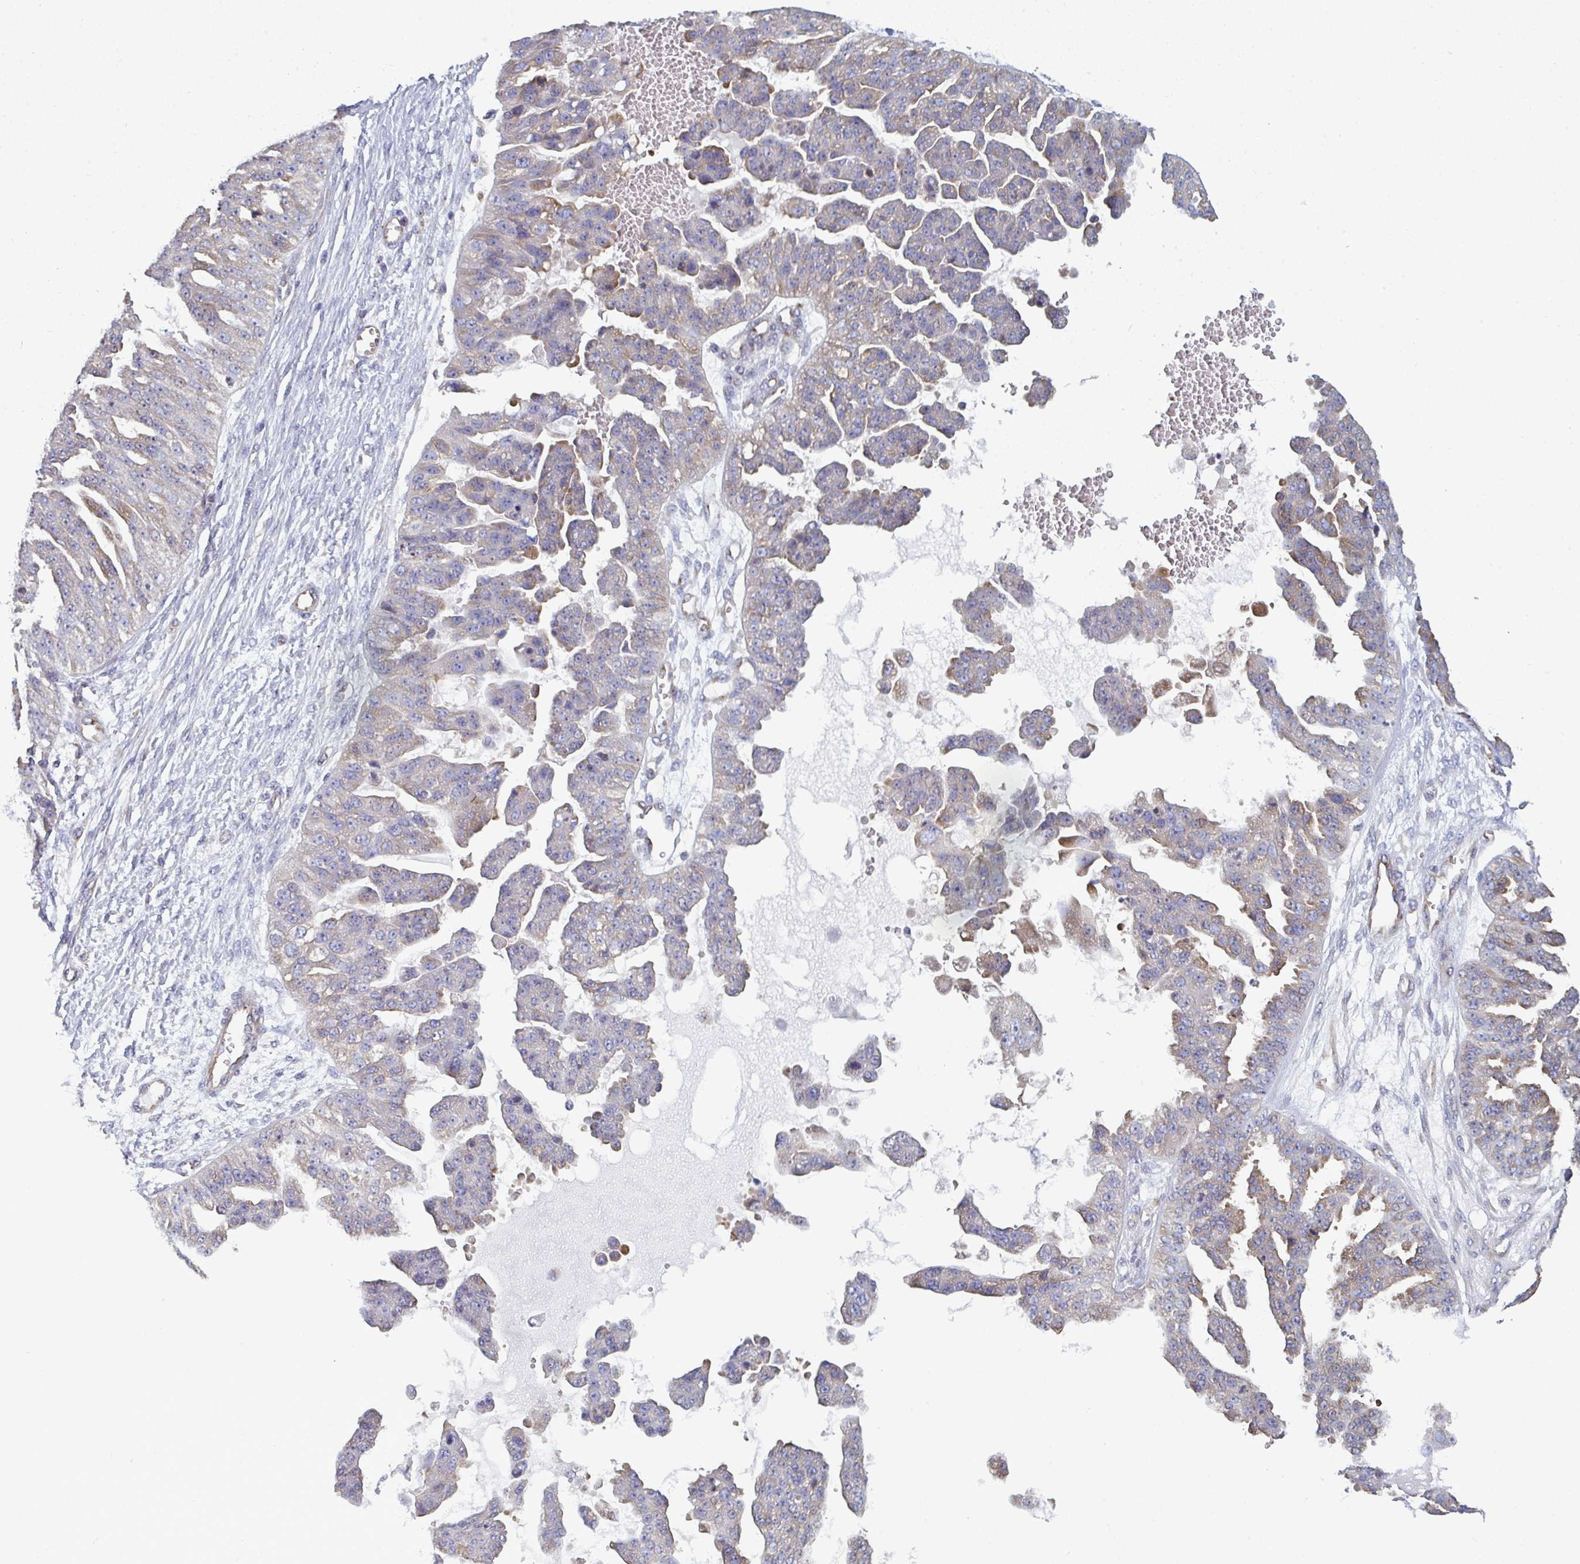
{"staining": {"intensity": "negative", "quantity": "none", "location": "none"}, "tissue": "ovarian cancer", "cell_type": "Tumor cells", "image_type": "cancer", "snomed": [{"axis": "morphology", "description": "Cystadenocarcinoma, serous, NOS"}, {"axis": "topography", "description": "Ovary"}], "caption": "Histopathology image shows no protein staining in tumor cells of serous cystadenocarcinoma (ovarian) tissue. The staining is performed using DAB brown chromogen with nuclei counter-stained in using hematoxylin.", "gene": "DYNC1I2", "patient": {"sex": "female", "age": 58}}